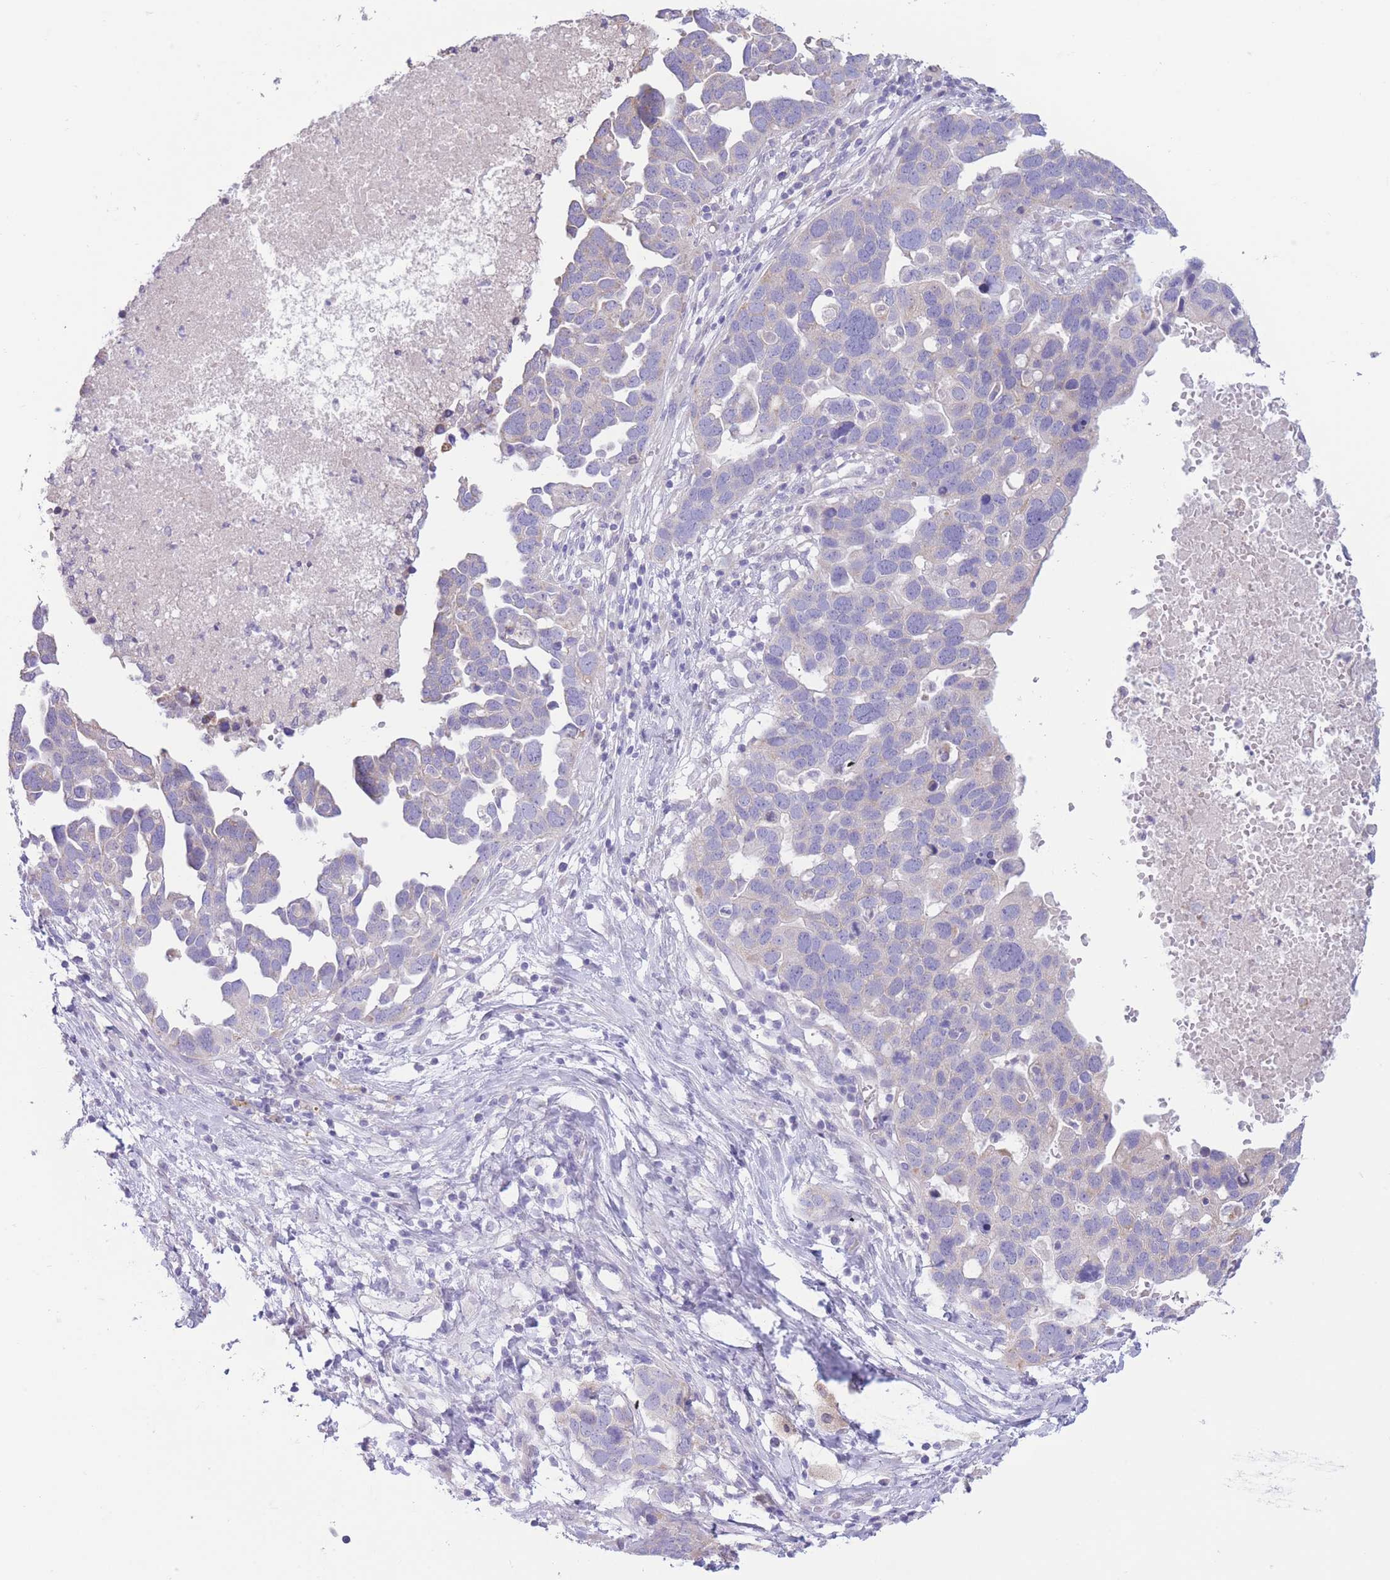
{"staining": {"intensity": "negative", "quantity": "none", "location": "none"}, "tissue": "ovarian cancer", "cell_type": "Tumor cells", "image_type": "cancer", "snomed": [{"axis": "morphology", "description": "Cystadenocarcinoma, serous, NOS"}, {"axis": "topography", "description": "Ovary"}], "caption": "The image exhibits no significant expression in tumor cells of ovarian cancer (serous cystadenocarcinoma). Nuclei are stained in blue.", "gene": "FAH", "patient": {"sex": "female", "age": 54}}